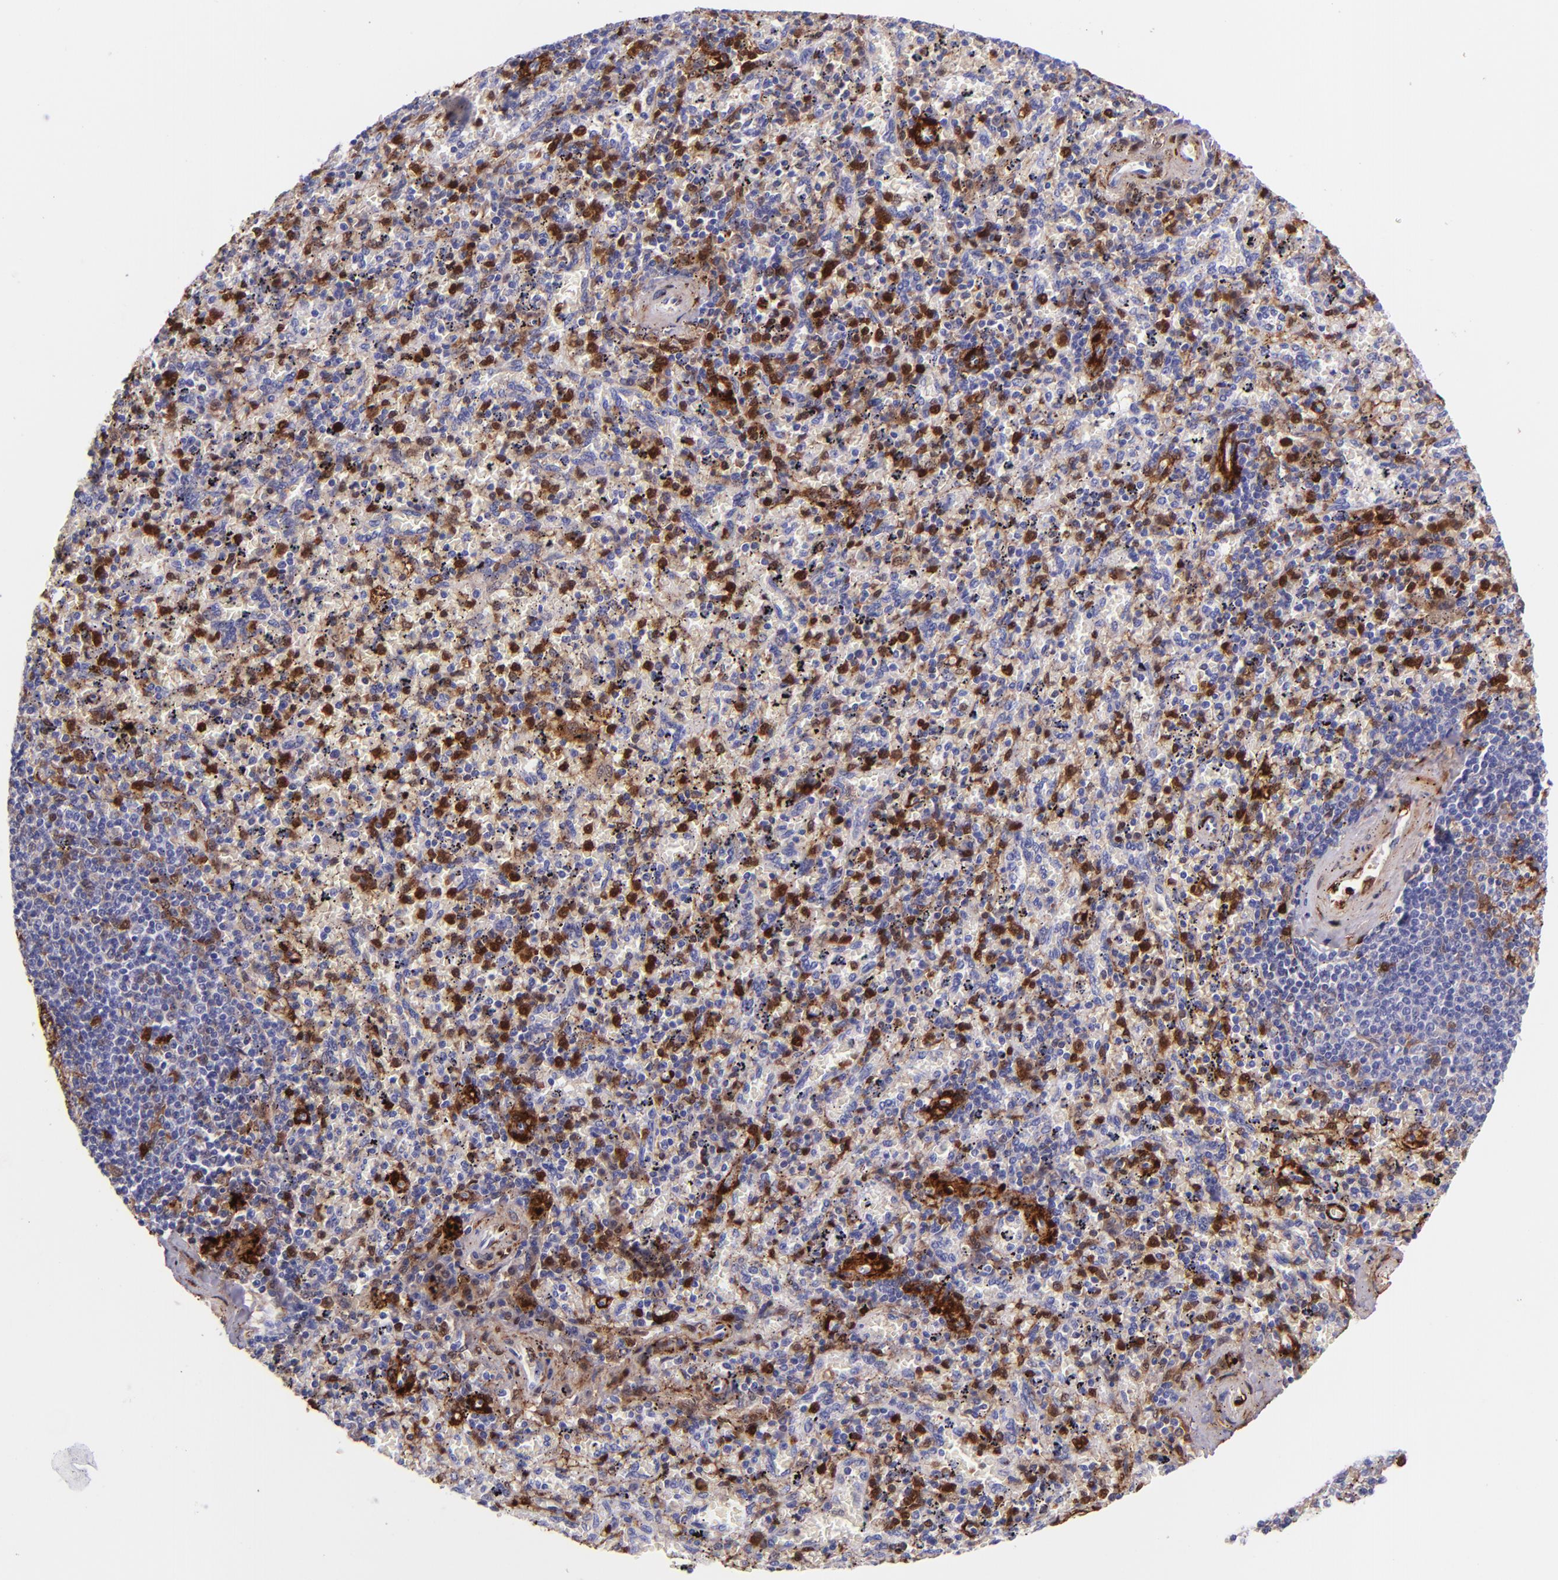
{"staining": {"intensity": "strong", "quantity": "<25%", "location": "cytoplasmic/membranous"}, "tissue": "spleen", "cell_type": "Cells in red pulp", "image_type": "normal", "snomed": [{"axis": "morphology", "description": "Normal tissue, NOS"}, {"axis": "topography", "description": "Spleen"}], "caption": "This histopathology image shows IHC staining of benign spleen, with medium strong cytoplasmic/membranous expression in about <25% of cells in red pulp.", "gene": "LGALS1", "patient": {"sex": "female", "age": 43}}